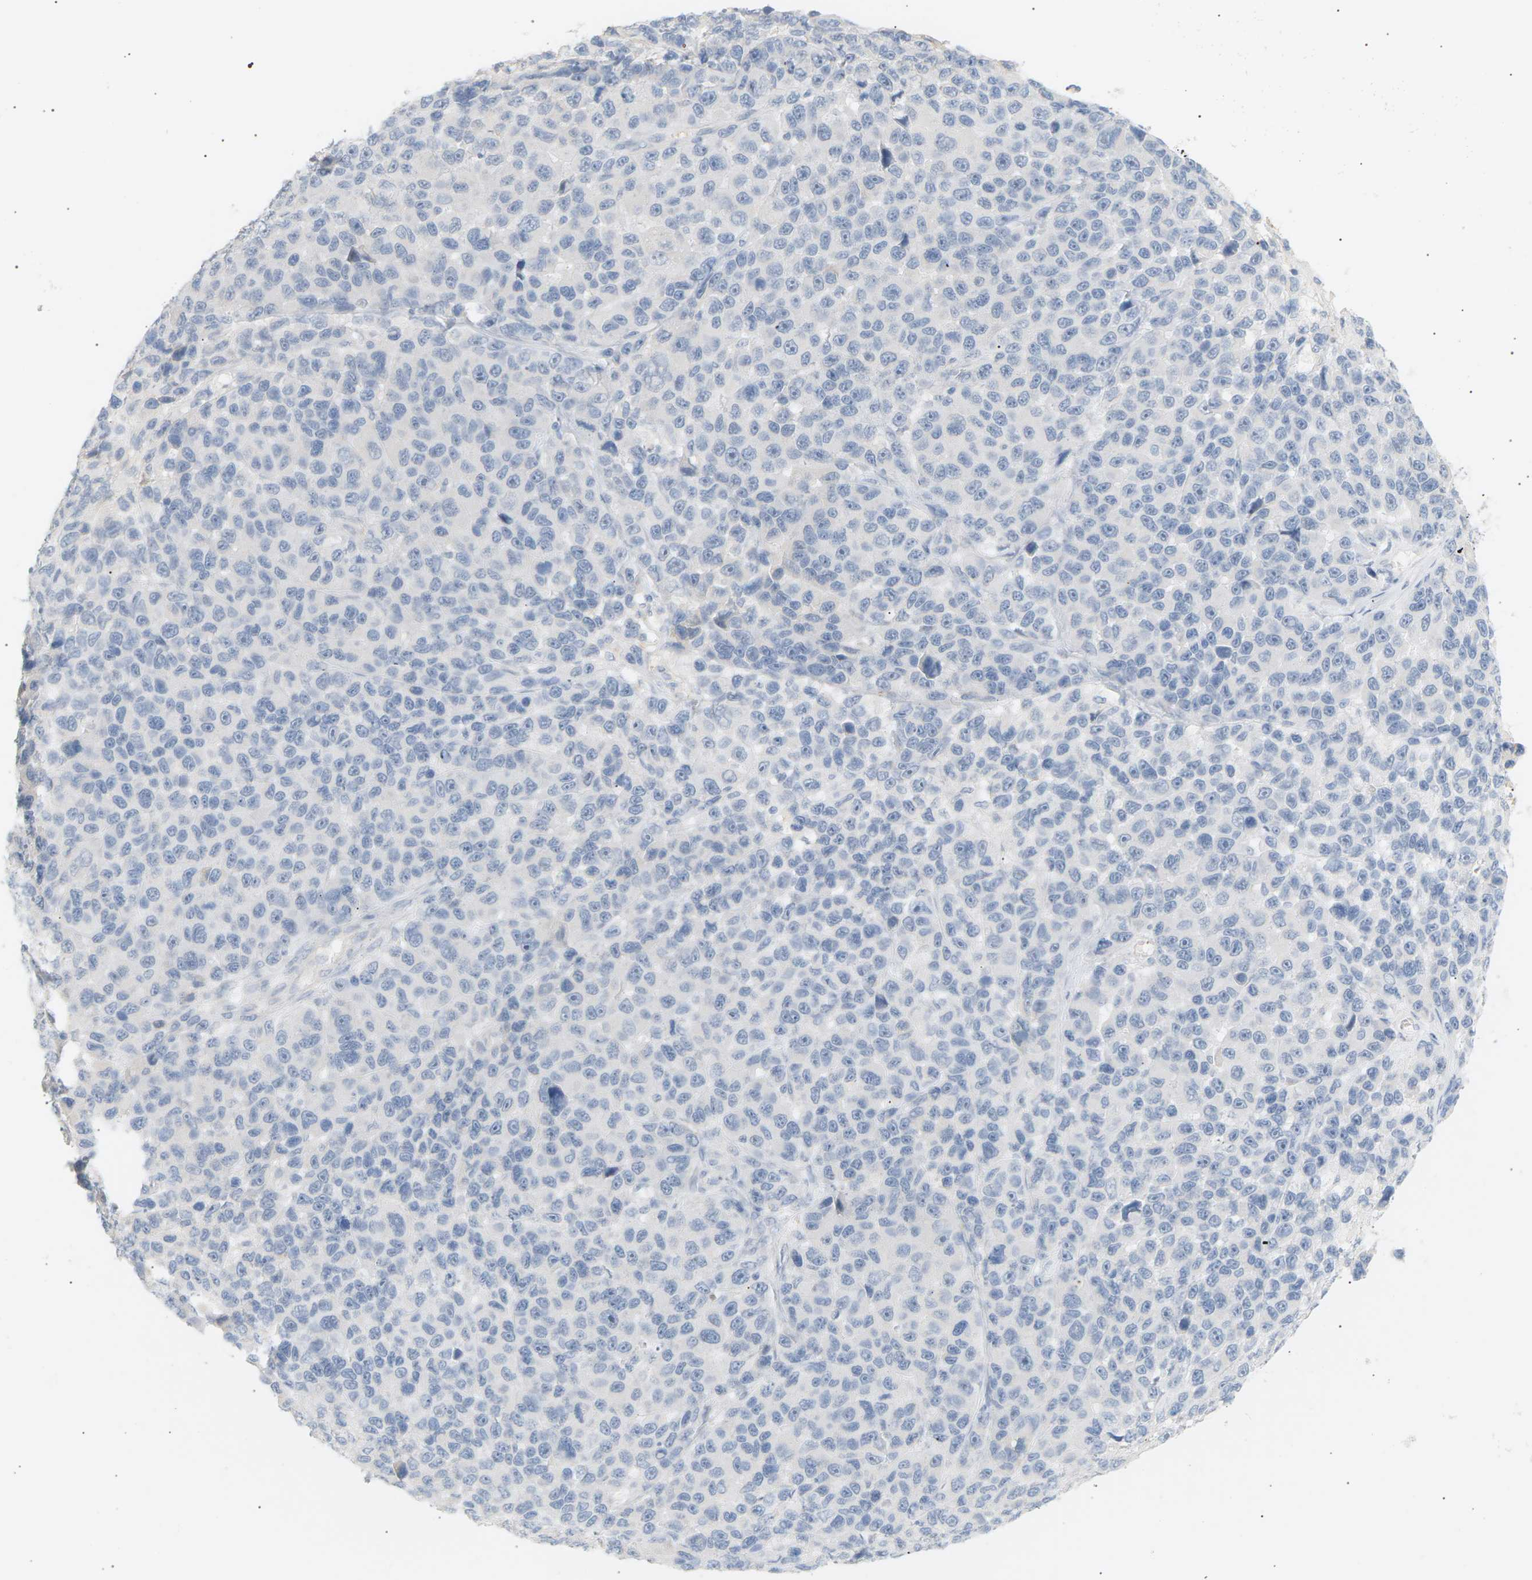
{"staining": {"intensity": "negative", "quantity": "none", "location": "none"}, "tissue": "melanoma", "cell_type": "Tumor cells", "image_type": "cancer", "snomed": [{"axis": "morphology", "description": "Malignant melanoma, NOS"}, {"axis": "topography", "description": "Skin"}], "caption": "IHC photomicrograph of neoplastic tissue: melanoma stained with DAB (3,3'-diaminobenzidine) displays no significant protein positivity in tumor cells.", "gene": "CLU", "patient": {"sex": "male", "age": 53}}